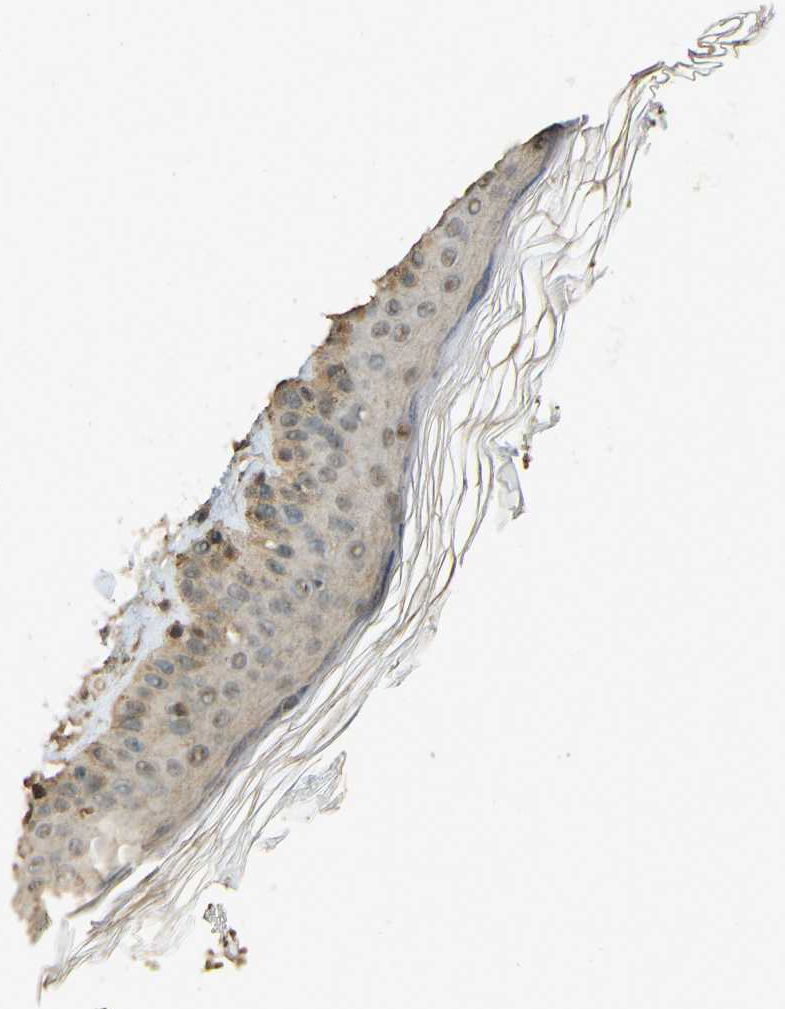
{"staining": {"intensity": "moderate", "quantity": ">75%", "location": "cytoplasmic/membranous"}, "tissue": "skin", "cell_type": "Fibroblasts", "image_type": "normal", "snomed": [{"axis": "morphology", "description": "Normal tissue, NOS"}, {"axis": "topography", "description": "Skin"}], "caption": "This photomicrograph reveals immunohistochemistry (IHC) staining of benign human skin, with medium moderate cytoplasmic/membranous expression in approximately >75% of fibroblasts.", "gene": "PDE5A", "patient": {"sex": "male", "age": 71}}